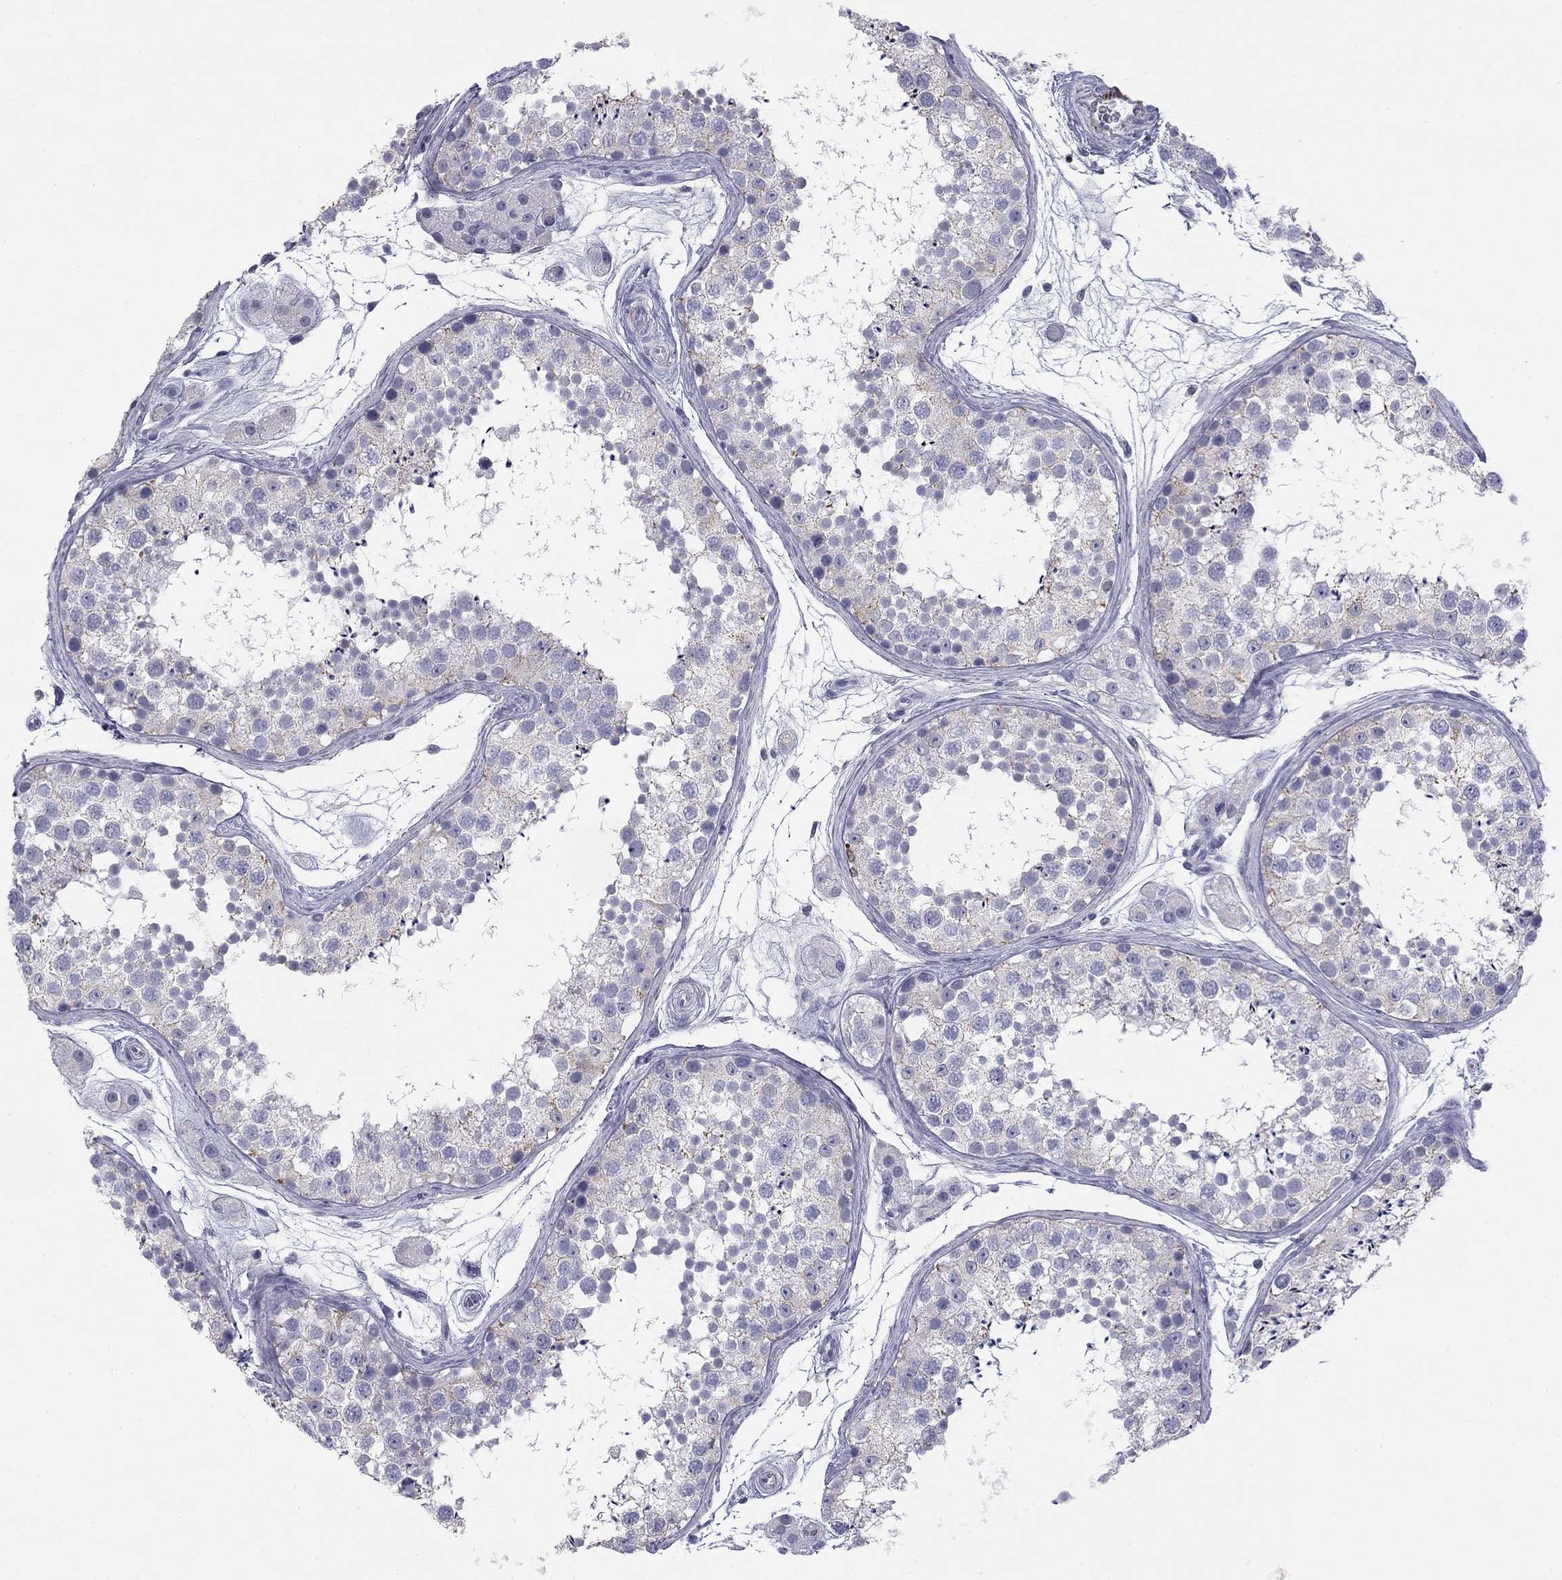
{"staining": {"intensity": "negative", "quantity": "none", "location": "none"}, "tissue": "testis", "cell_type": "Cells in seminiferous ducts", "image_type": "normal", "snomed": [{"axis": "morphology", "description": "Normal tissue, NOS"}, {"axis": "topography", "description": "Testis"}], "caption": "DAB (3,3'-diaminobenzidine) immunohistochemical staining of unremarkable testis demonstrates no significant expression in cells in seminiferous ducts.", "gene": "TFAP2B", "patient": {"sex": "male", "age": 41}}